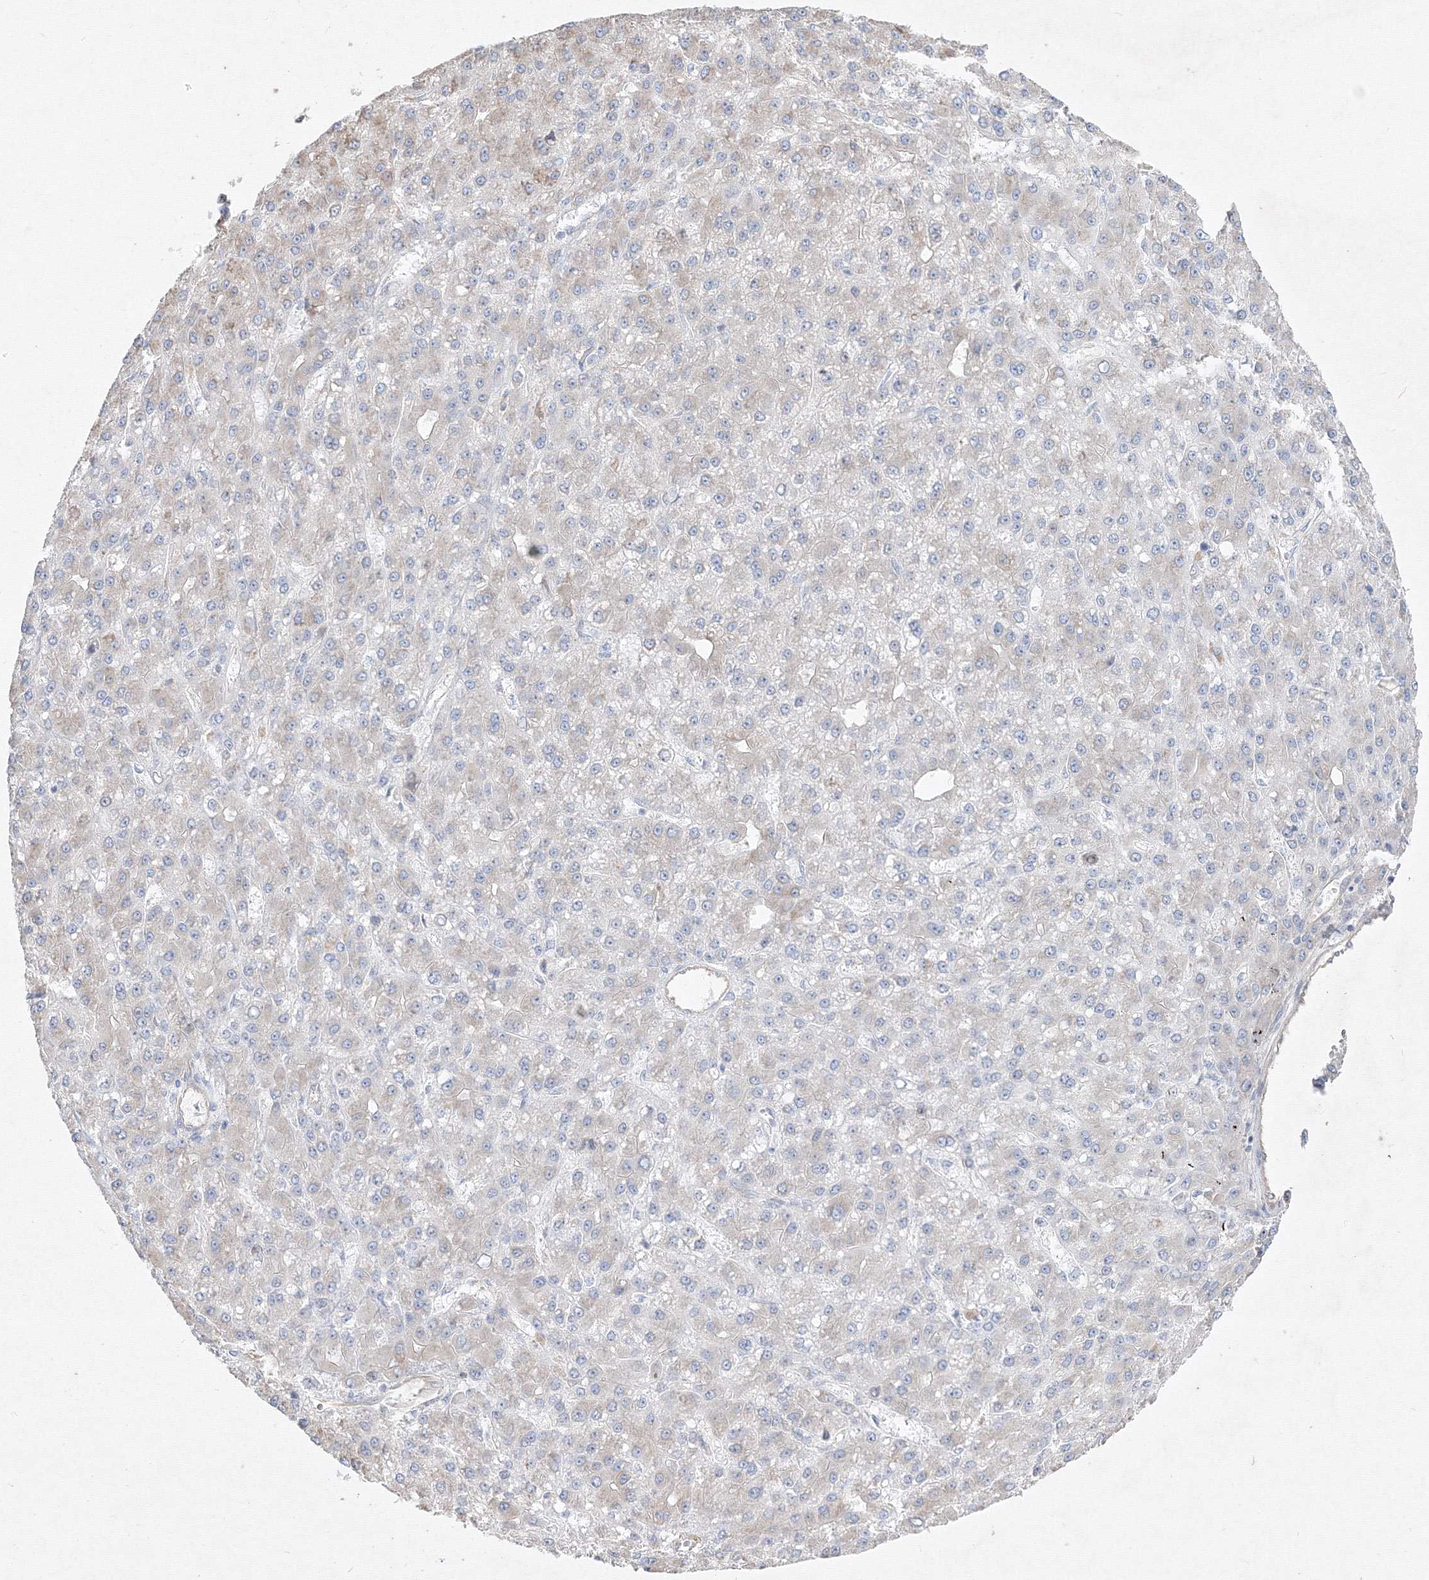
{"staining": {"intensity": "weak", "quantity": "<25%", "location": "cytoplasmic/membranous"}, "tissue": "liver cancer", "cell_type": "Tumor cells", "image_type": "cancer", "snomed": [{"axis": "morphology", "description": "Carcinoma, Hepatocellular, NOS"}, {"axis": "topography", "description": "Liver"}], "caption": "Tumor cells show no significant expression in liver cancer (hepatocellular carcinoma). Nuclei are stained in blue.", "gene": "FBXL8", "patient": {"sex": "male", "age": 67}}